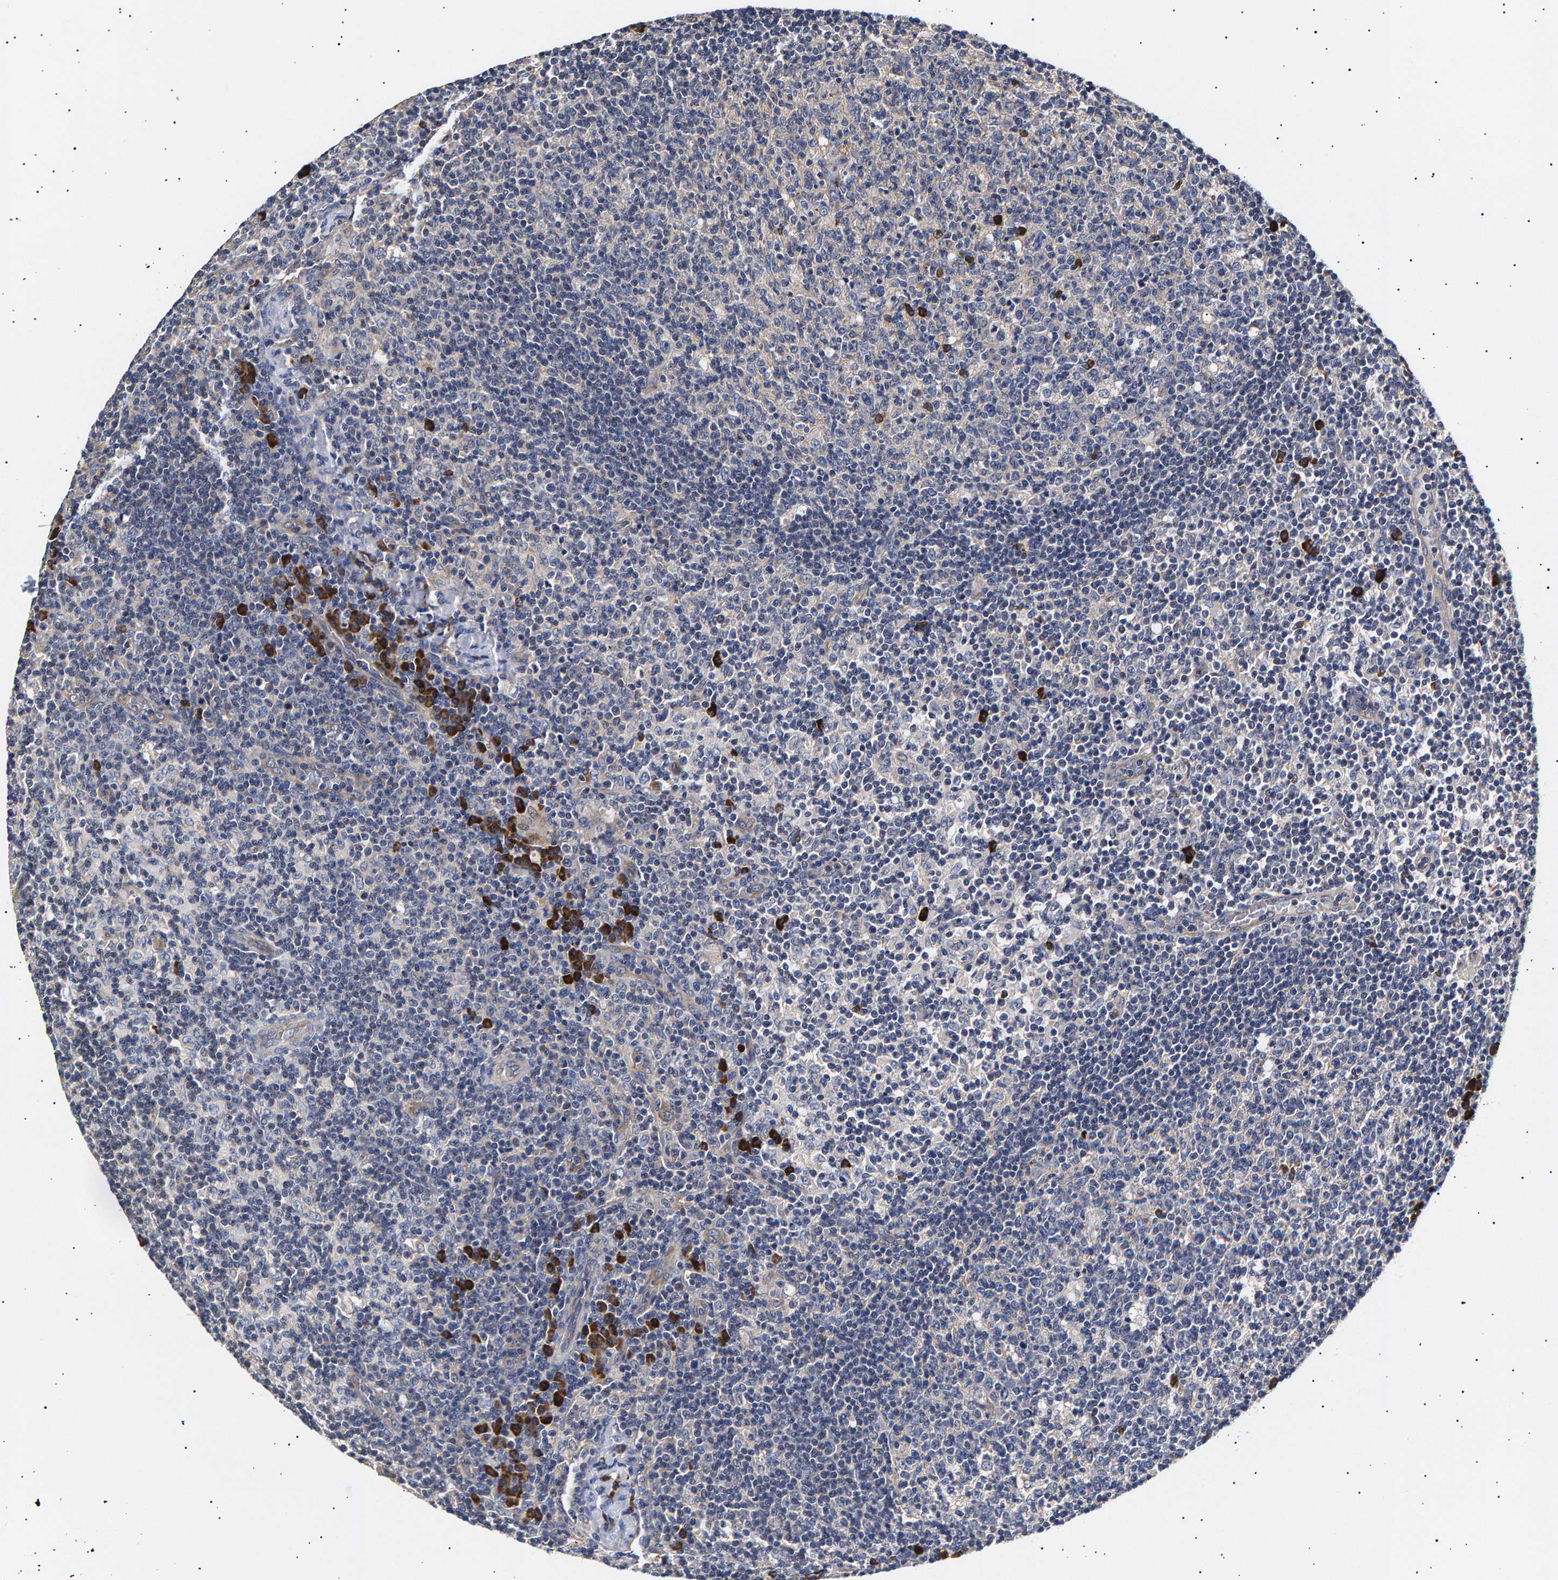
{"staining": {"intensity": "negative", "quantity": "none", "location": "none"}, "tissue": "lymph node", "cell_type": "Germinal center cells", "image_type": "normal", "snomed": [{"axis": "morphology", "description": "Normal tissue, NOS"}, {"axis": "morphology", "description": "Inflammation, NOS"}, {"axis": "topography", "description": "Lymph node"}], "caption": "Image shows no significant protein staining in germinal center cells of unremarkable lymph node.", "gene": "ANKRD40", "patient": {"sex": "male", "age": 55}}